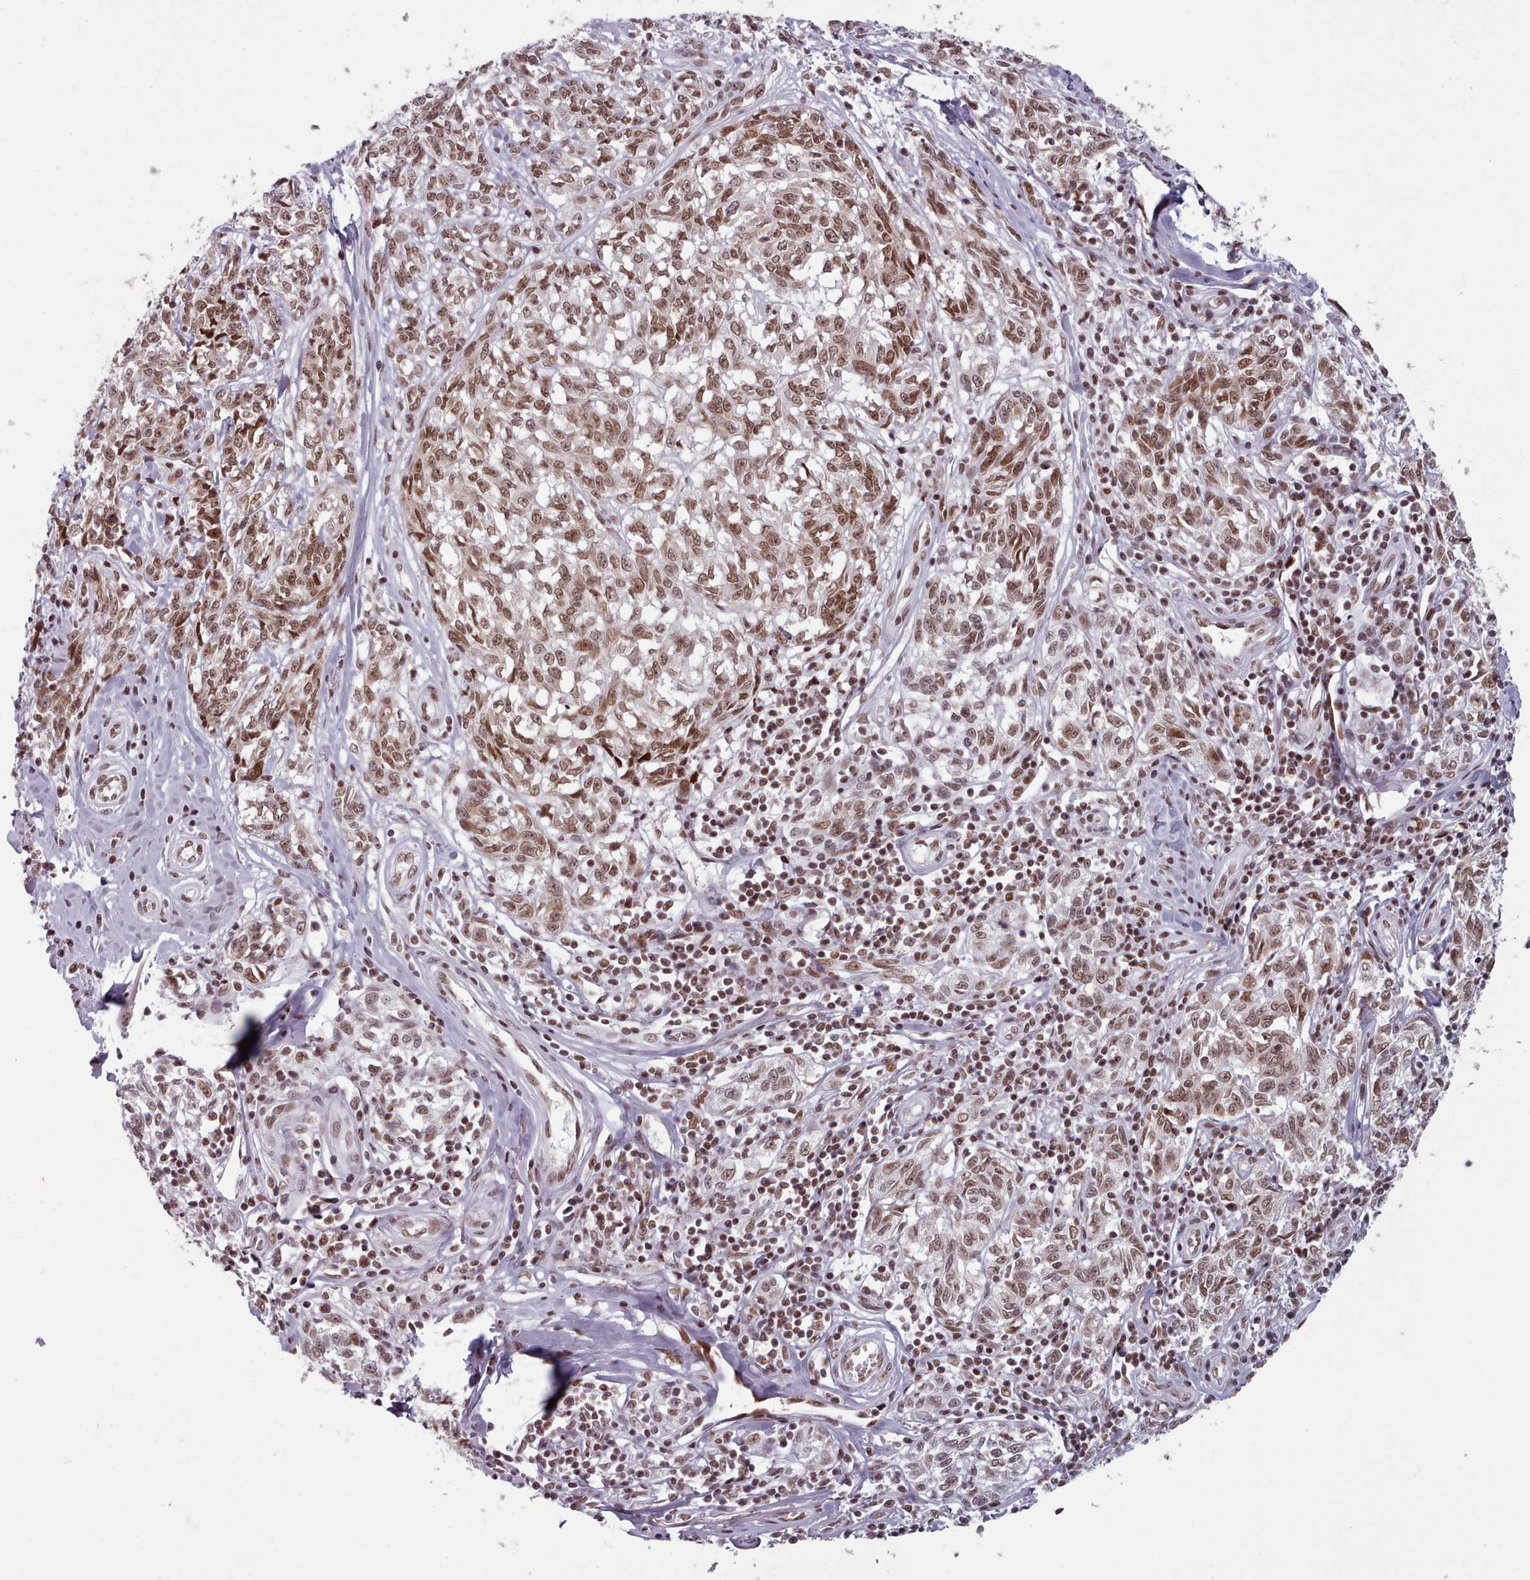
{"staining": {"intensity": "moderate", "quantity": ">75%", "location": "nuclear"}, "tissue": "melanoma", "cell_type": "Tumor cells", "image_type": "cancer", "snomed": [{"axis": "morphology", "description": "Normal tissue, NOS"}, {"axis": "morphology", "description": "Malignant melanoma, NOS"}, {"axis": "topography", "description": "Skin"}], "caption": "IHC histopathology image of neoplastic tissue: human melanoma stained using immunohistochemistry (IHC) shows medium levels of moderate protein expression localized specifically in the nuclear of tumor cells, appearing as a nuclear brown color.", "gene": "SRSF9", "patient": {"sex": "female", "age": 64}}